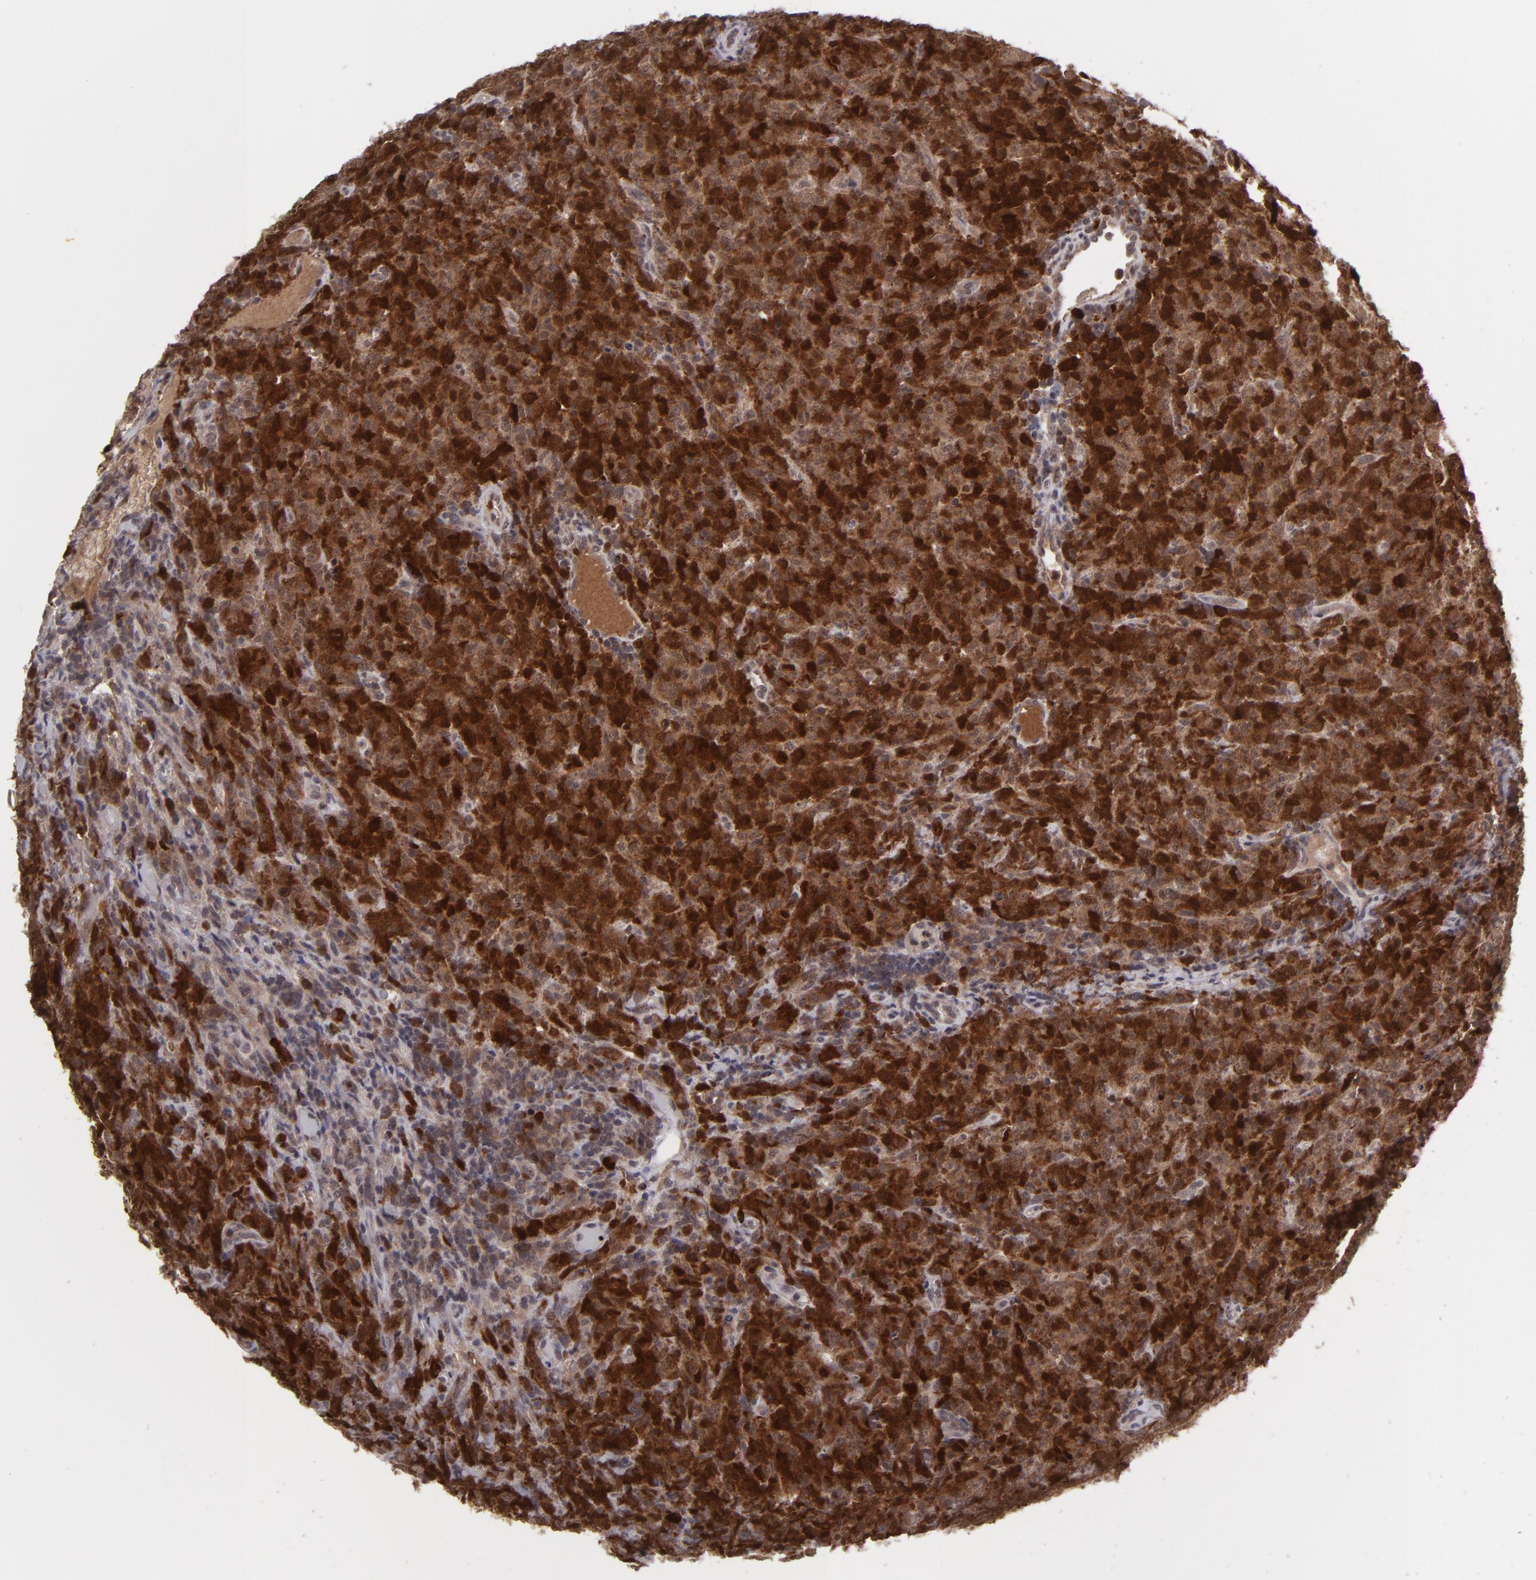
{"staining": {"intensity": "strong", "quantity": ">75%", "location": "cytoplasmic/membranous,nuclear"}, "tissue": "lymphoma", "cell_type": "Tumor cells", "image_type": "cancer", "snomed": [{"axis": "morphology", "description": "Malignant lymphoma, non-Hodgkin's type, High grade"}, {"axis": "topography", "description": "Tonsil"}], "caption": "Protein analysis of malignant lymphoma, non-Hodgkin's type (high-grade) tissue reveals strong cytoplasmic/membranous and nuclear expression in about >75% of tumor cells.", "gene": "TYMS", "patient": {"sex": "female", "age": 36}}